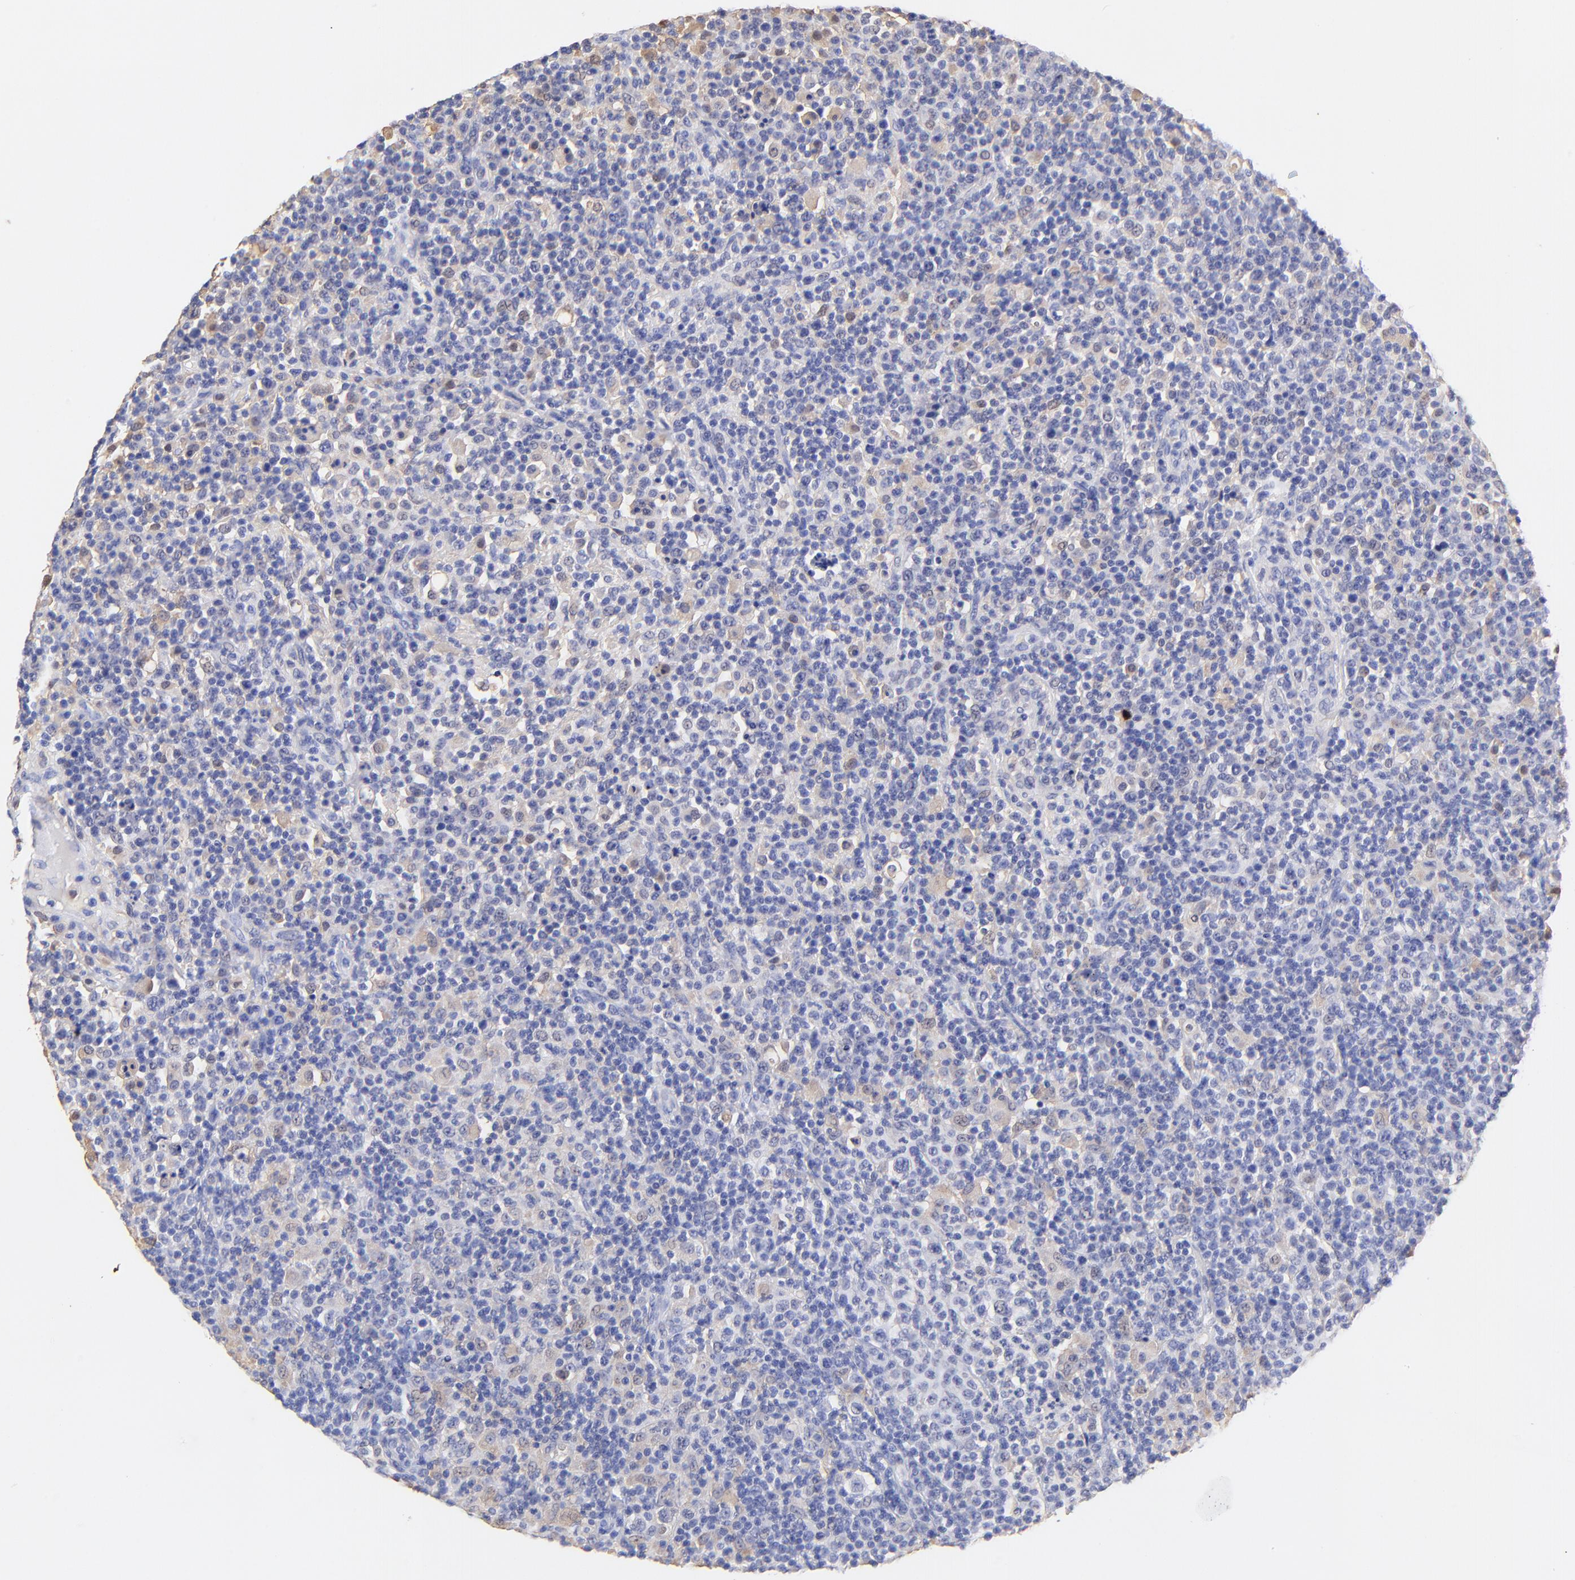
{"staining": {"intensity": "negative", "quantity": "none", "location": "none"}, "tissue": "lymphoma", "cell_type": "Tumor cells", "image_type": "cancer", "snomed": [{"axis": "morphology", "description": "Hodgkin's disease, NOS"}, {"axis": "topography", "description": "Lymph node"}], "caption": "A high-resolution micrograph shows immunohistochemistry staining of lymphoma, which demonstrates no significant positivity in tumor cells.", "gene": "ALDH1A1", "patient": {"sex": "male", "age": 65}}